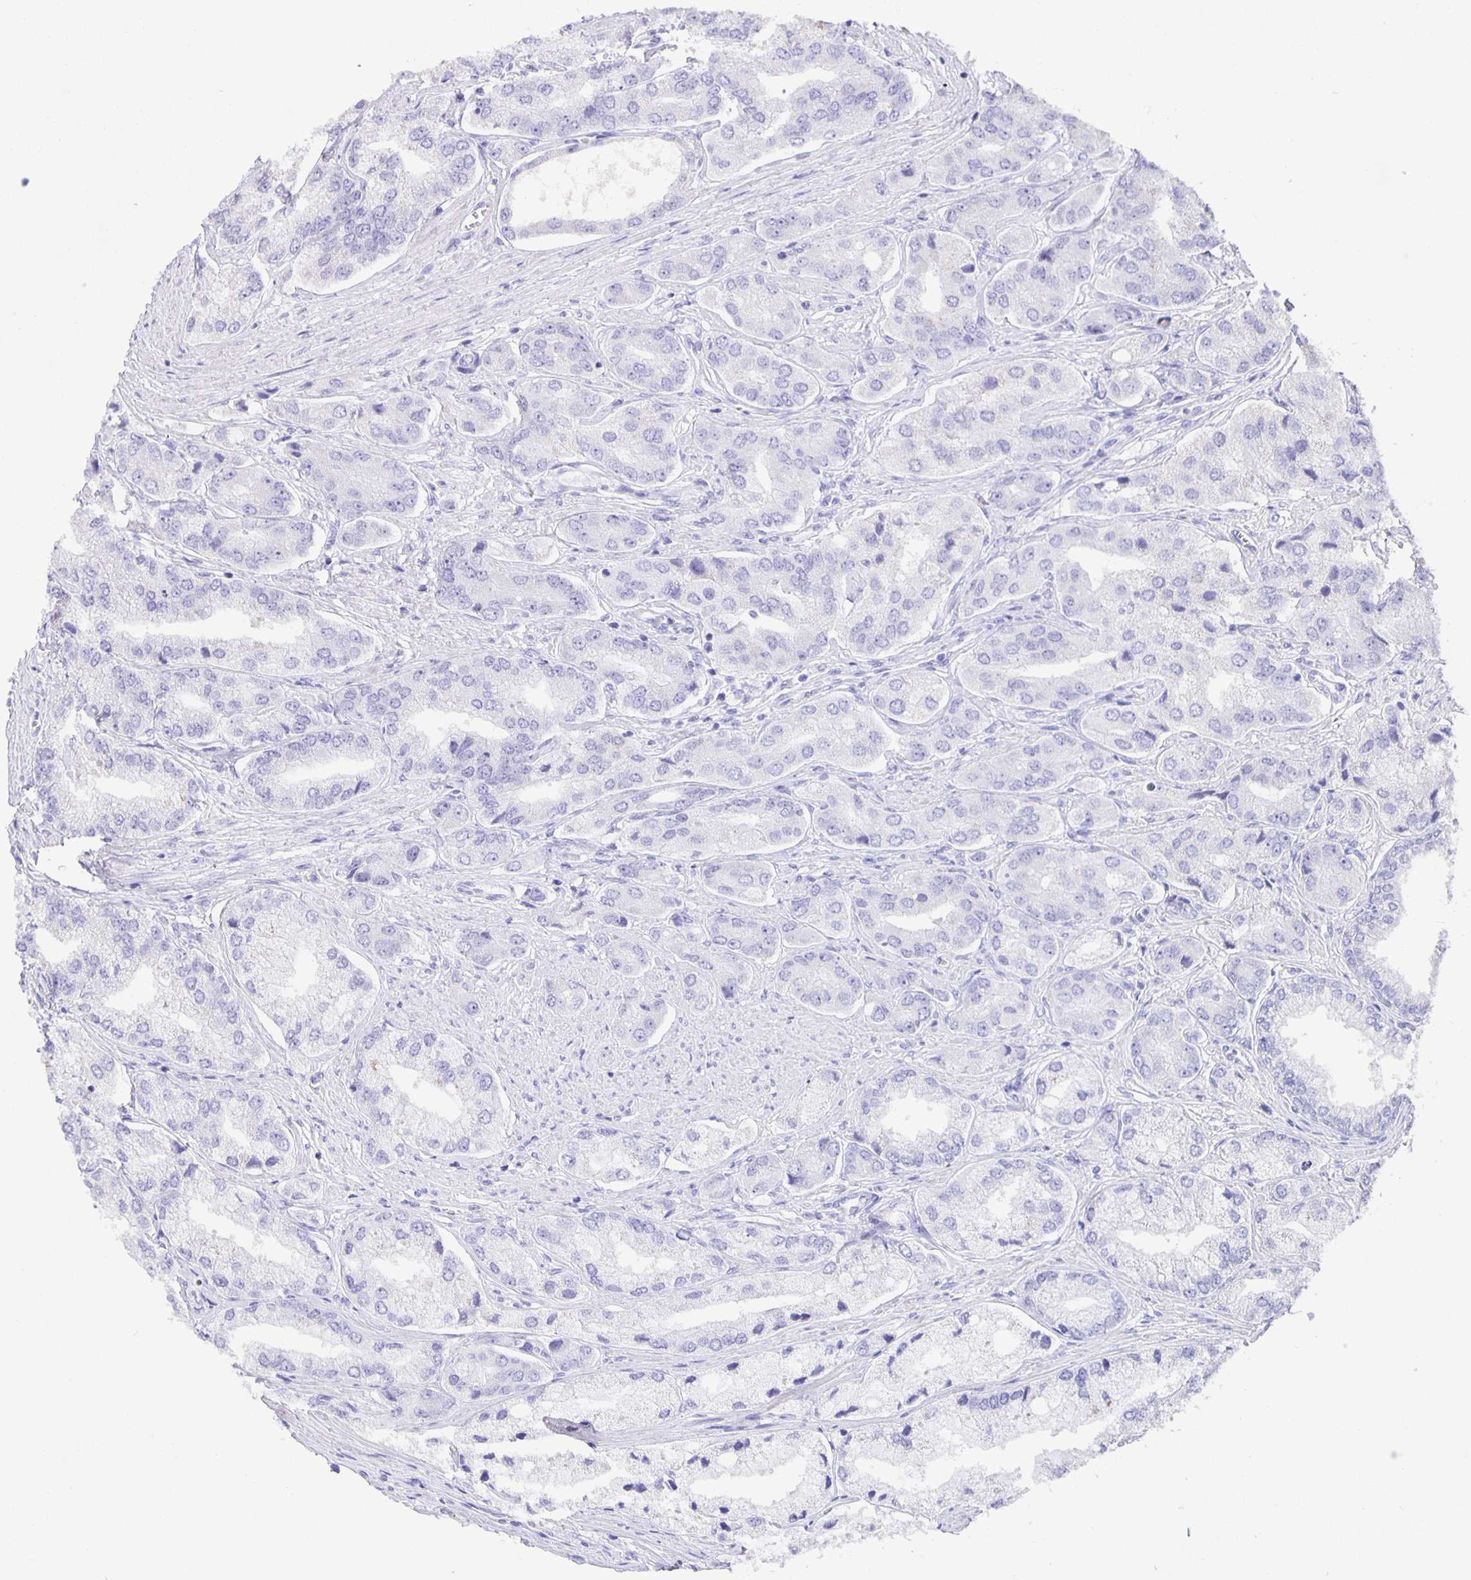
{"staining": {"intensity": "negative", "quantity": "none", "location": "none"}, "tissue": "prostate cancer", "cell_type": "Tumor cells", "image_type": "cancer", "snomed": [{"axis": "morphology", "description": "Adenocarcinoma, Low grade"}, {"axis": "topography", "description": "Prostate"}], "caption": "The photomicrograph demonstrates no staining of tumor cells in prostate adenocarcinoma (low-grade). Nuclei are stained in blue.", "gene": "GUCA2A", "patient": {"sex": "male", "age": 69}}